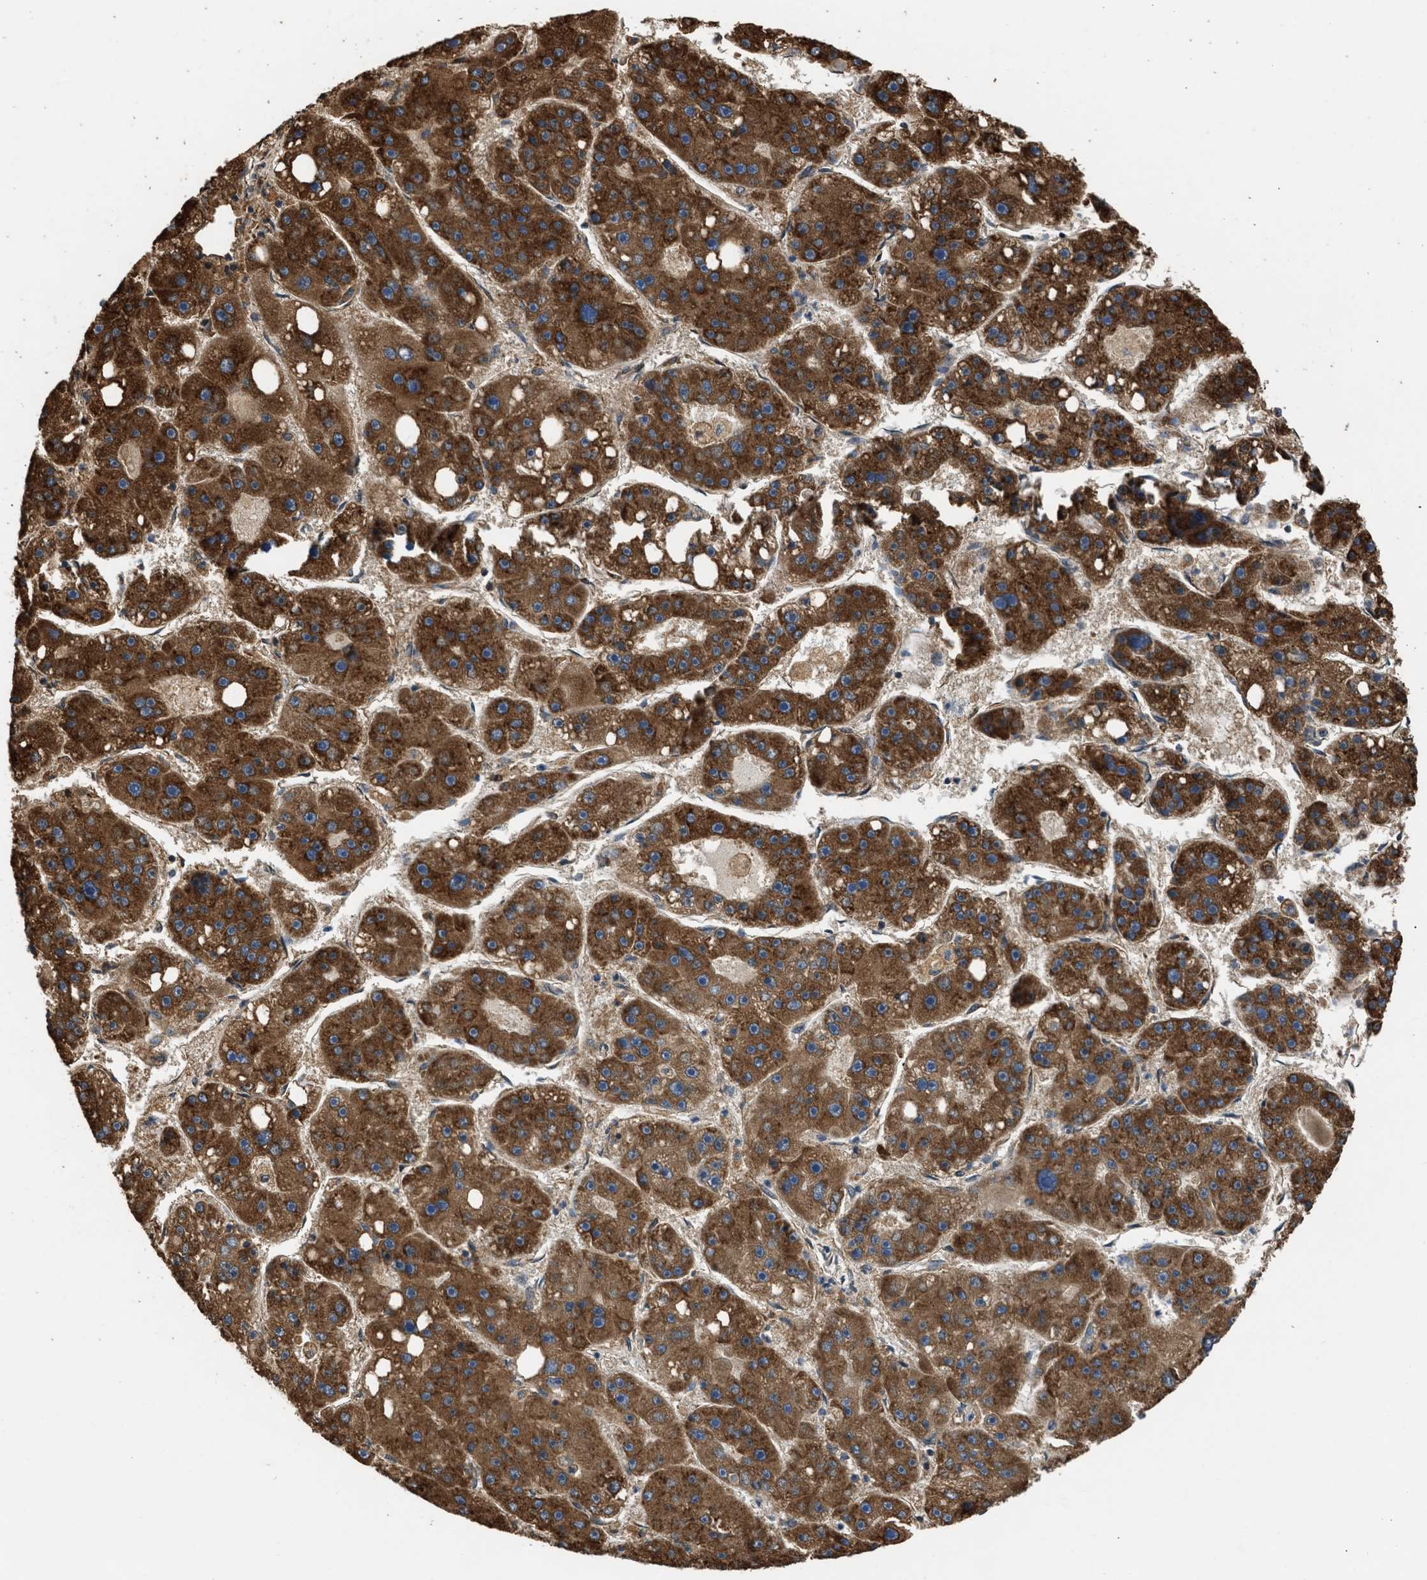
{"staining": {"intensity": "strong", "quantity": ">75%", "location": "cytoplasmic/membranous"}, "tissue": "liver cancer", "cell_type": "Tumor cells", "image_type": "cancer", "snomed": [{"axis": "morphology", "description": "Carcinoma, Hepatocellular, NOS"}, {"axis": "topography", "description": "Liver"}], "caption": "A high amount of strong cytoplasmic/membranous positivity is seen in approximately >75% of tumor cells in hepatocellular carcinoma (liver) tissue.", "gene": "SLC36A4", "patient": {"sex": "female", "age": 61}}